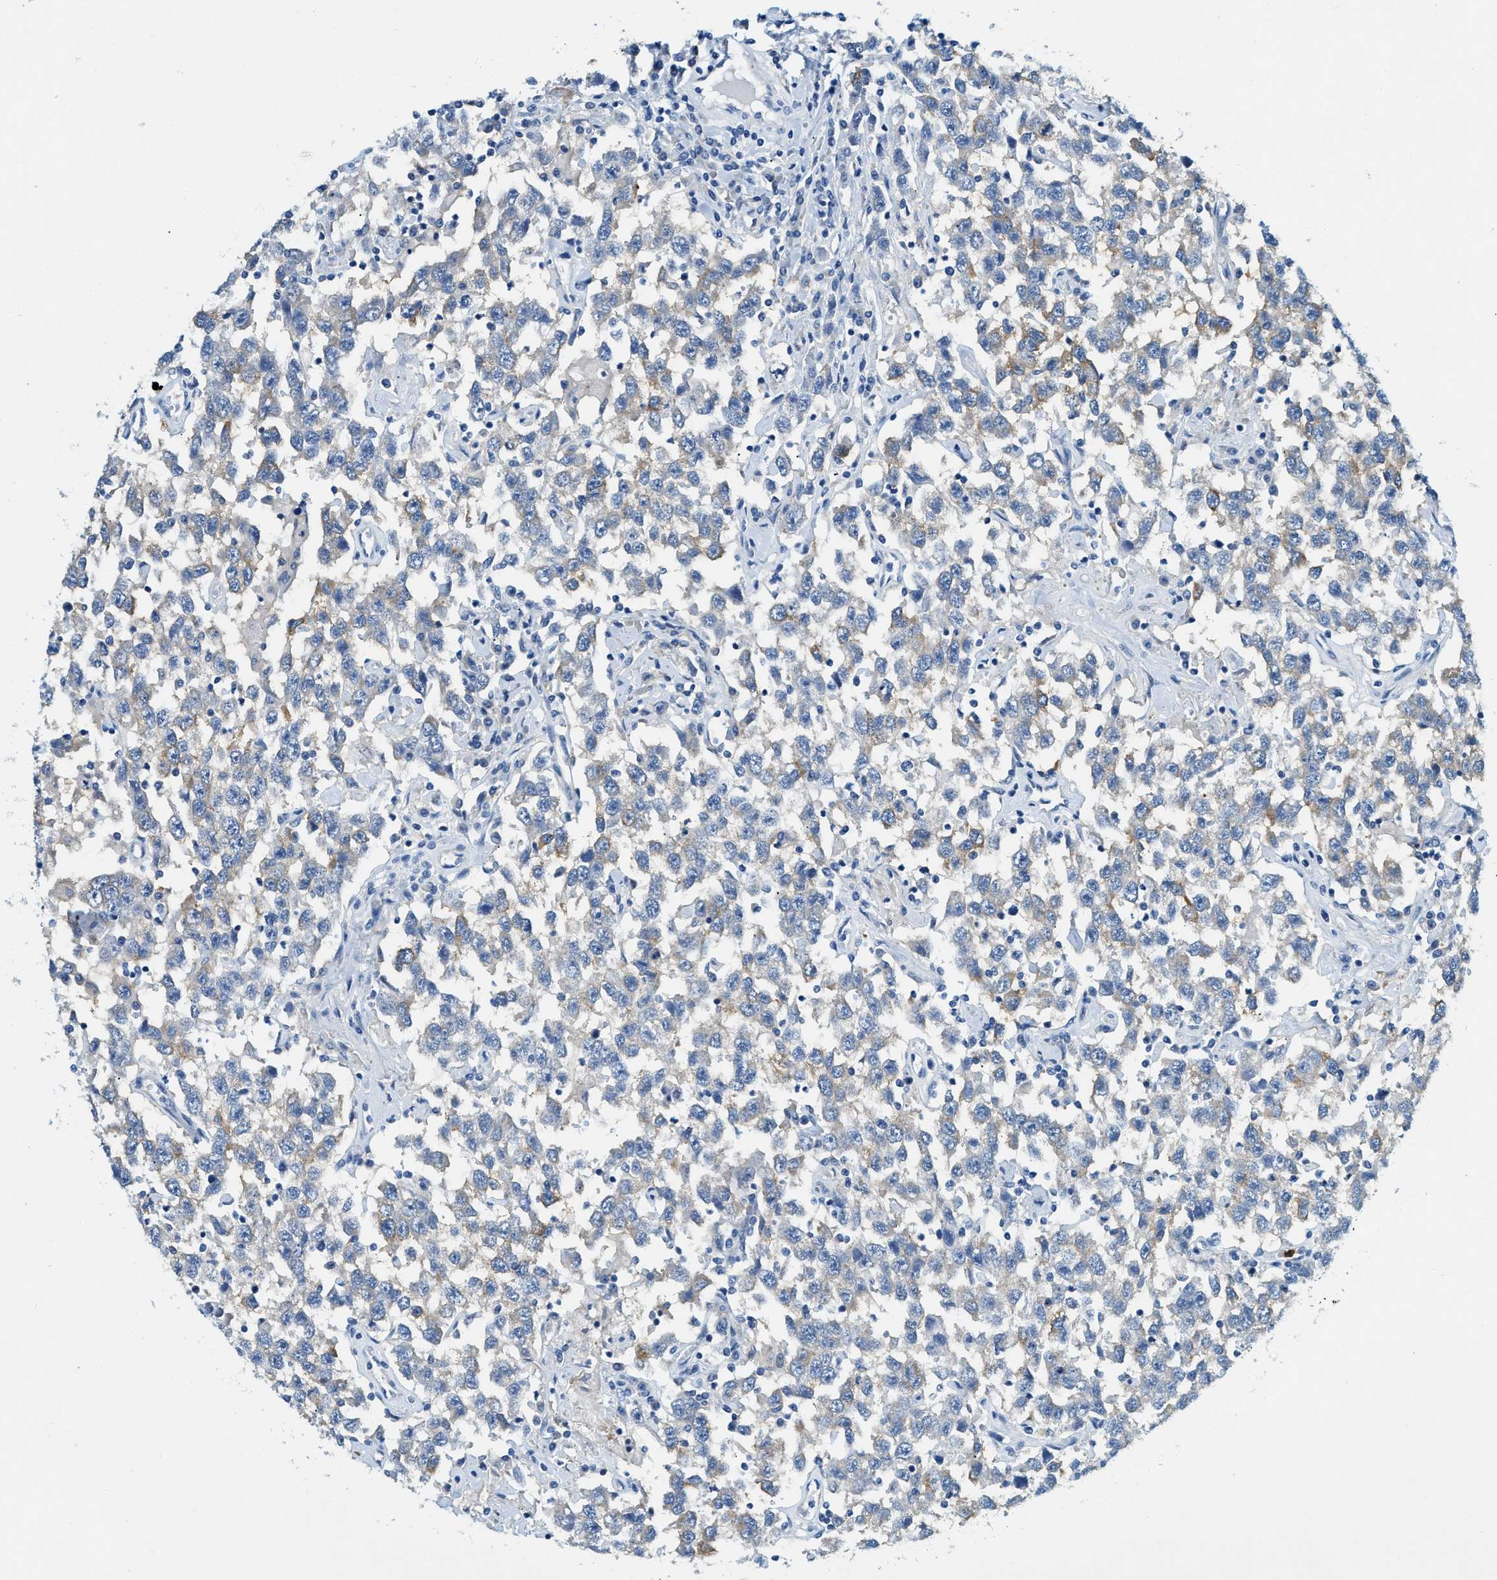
{"staining": {"intensity": "moderate", "quantity": "<25%", "location": "cytoplasmic/membranous"}, "tissue": "testis cancer", "cell_type": "Tumor cells", "image_type": "cancer", "snomed": [{"axis": "morphology", "description": "Seminoma, NOS"}, {"axis": "topography", "description": "Testis"}], "caption": "DAB immunohistochemical staining of testis cancer demonstrates moderate cytoplasmic/membranous protein expression in approximately <25% of tumor cells.", "gene": "ZDHHC13", "patient": {"sex": "male", "age": 41}}